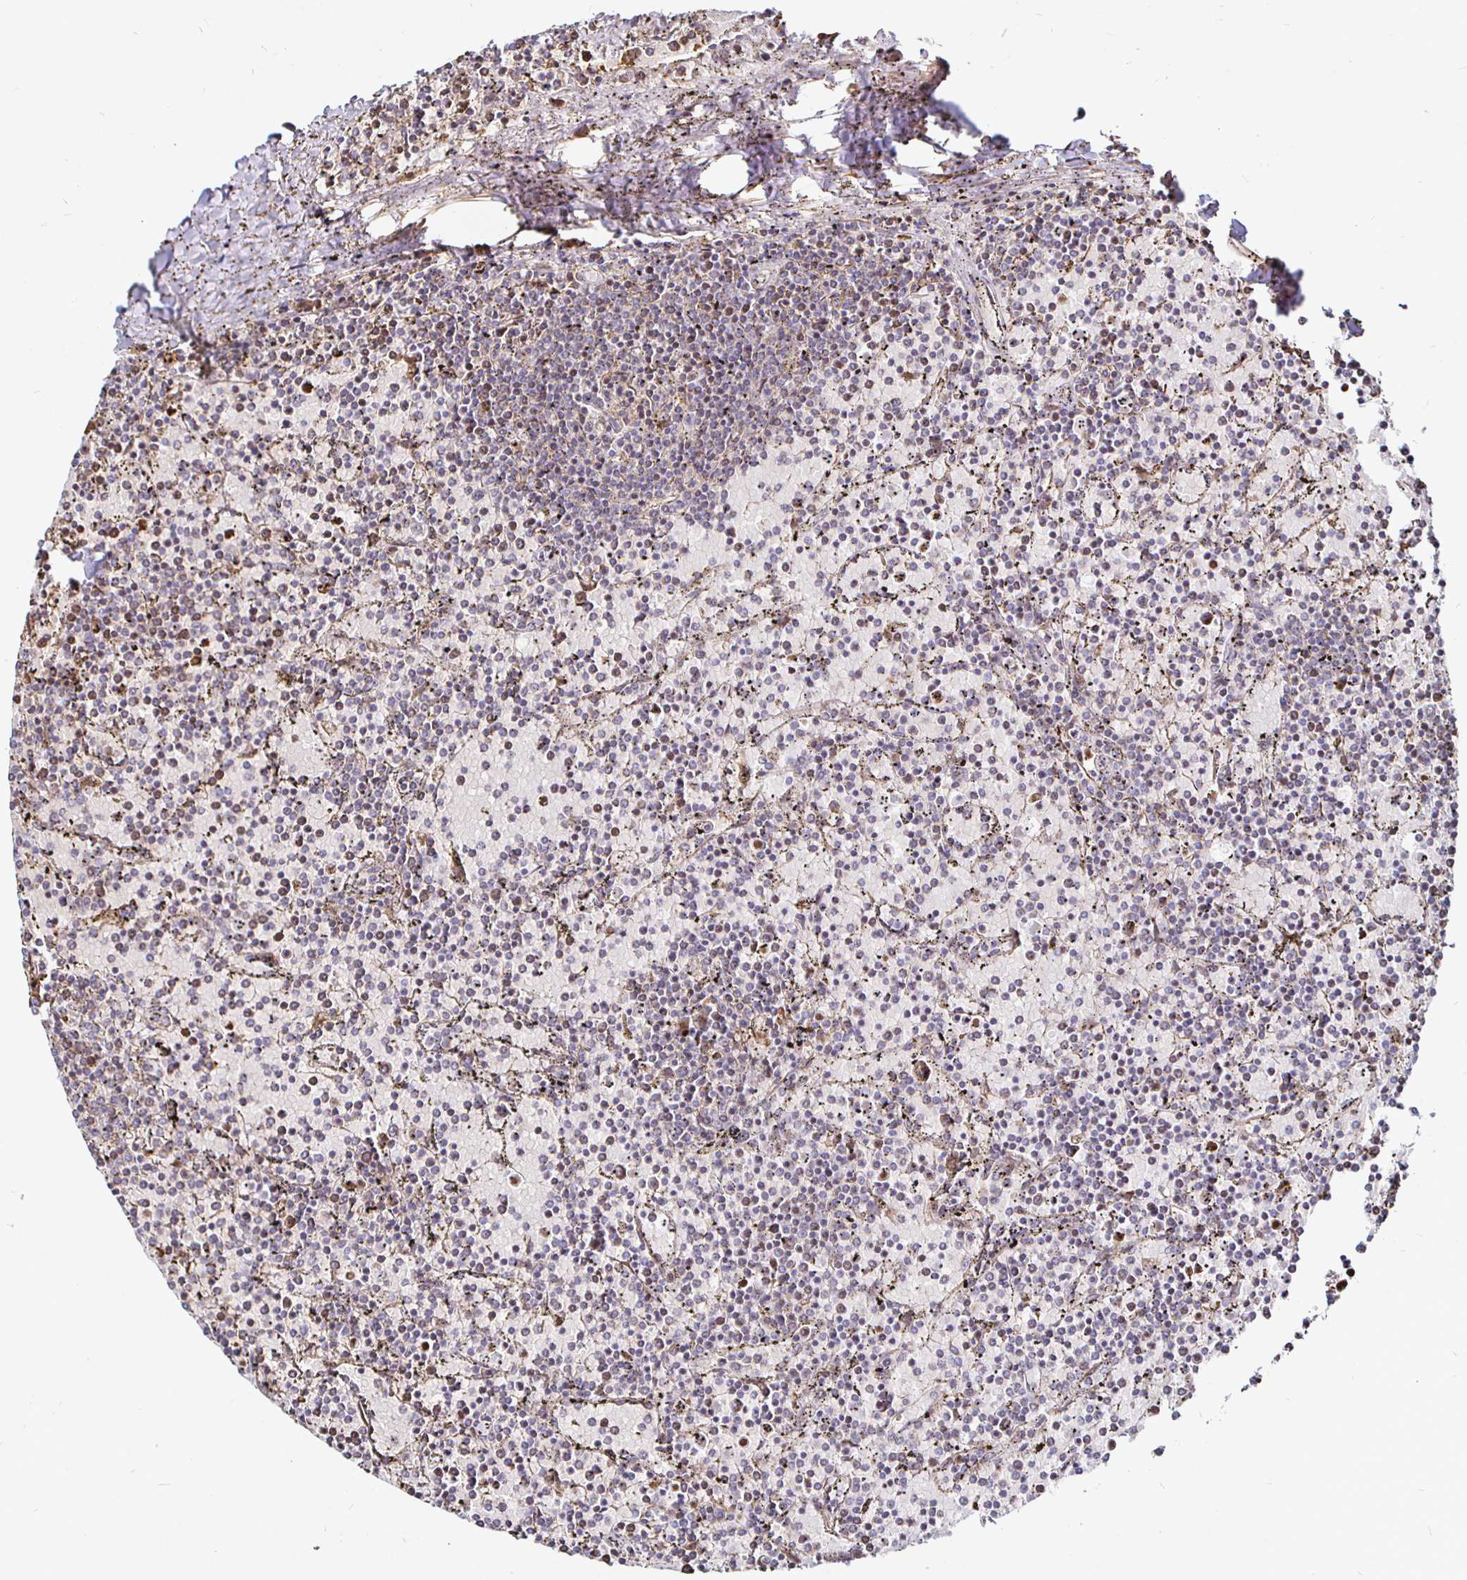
{"staining": {"intensity": "negative", "quantity": "none", "location": "none"}, "tissue": "lymphoma", "cell_type": "Tumor cells", "image_type": "cancer", "snomed": [{"axis": "morphology", "description": "Malignant lymphoma, non-Hodgkin's type, Low grade"}, {"axis": "topography", "description": "Spleen"}], "caption": "This is a histopathology image of IHC staining of malignant lymphoma, non-Hodgkin's type (low-grade), which shows no expression in tumor cells.", "gene": "ATG3", "patient": {"sex": "female", "age": 77}}